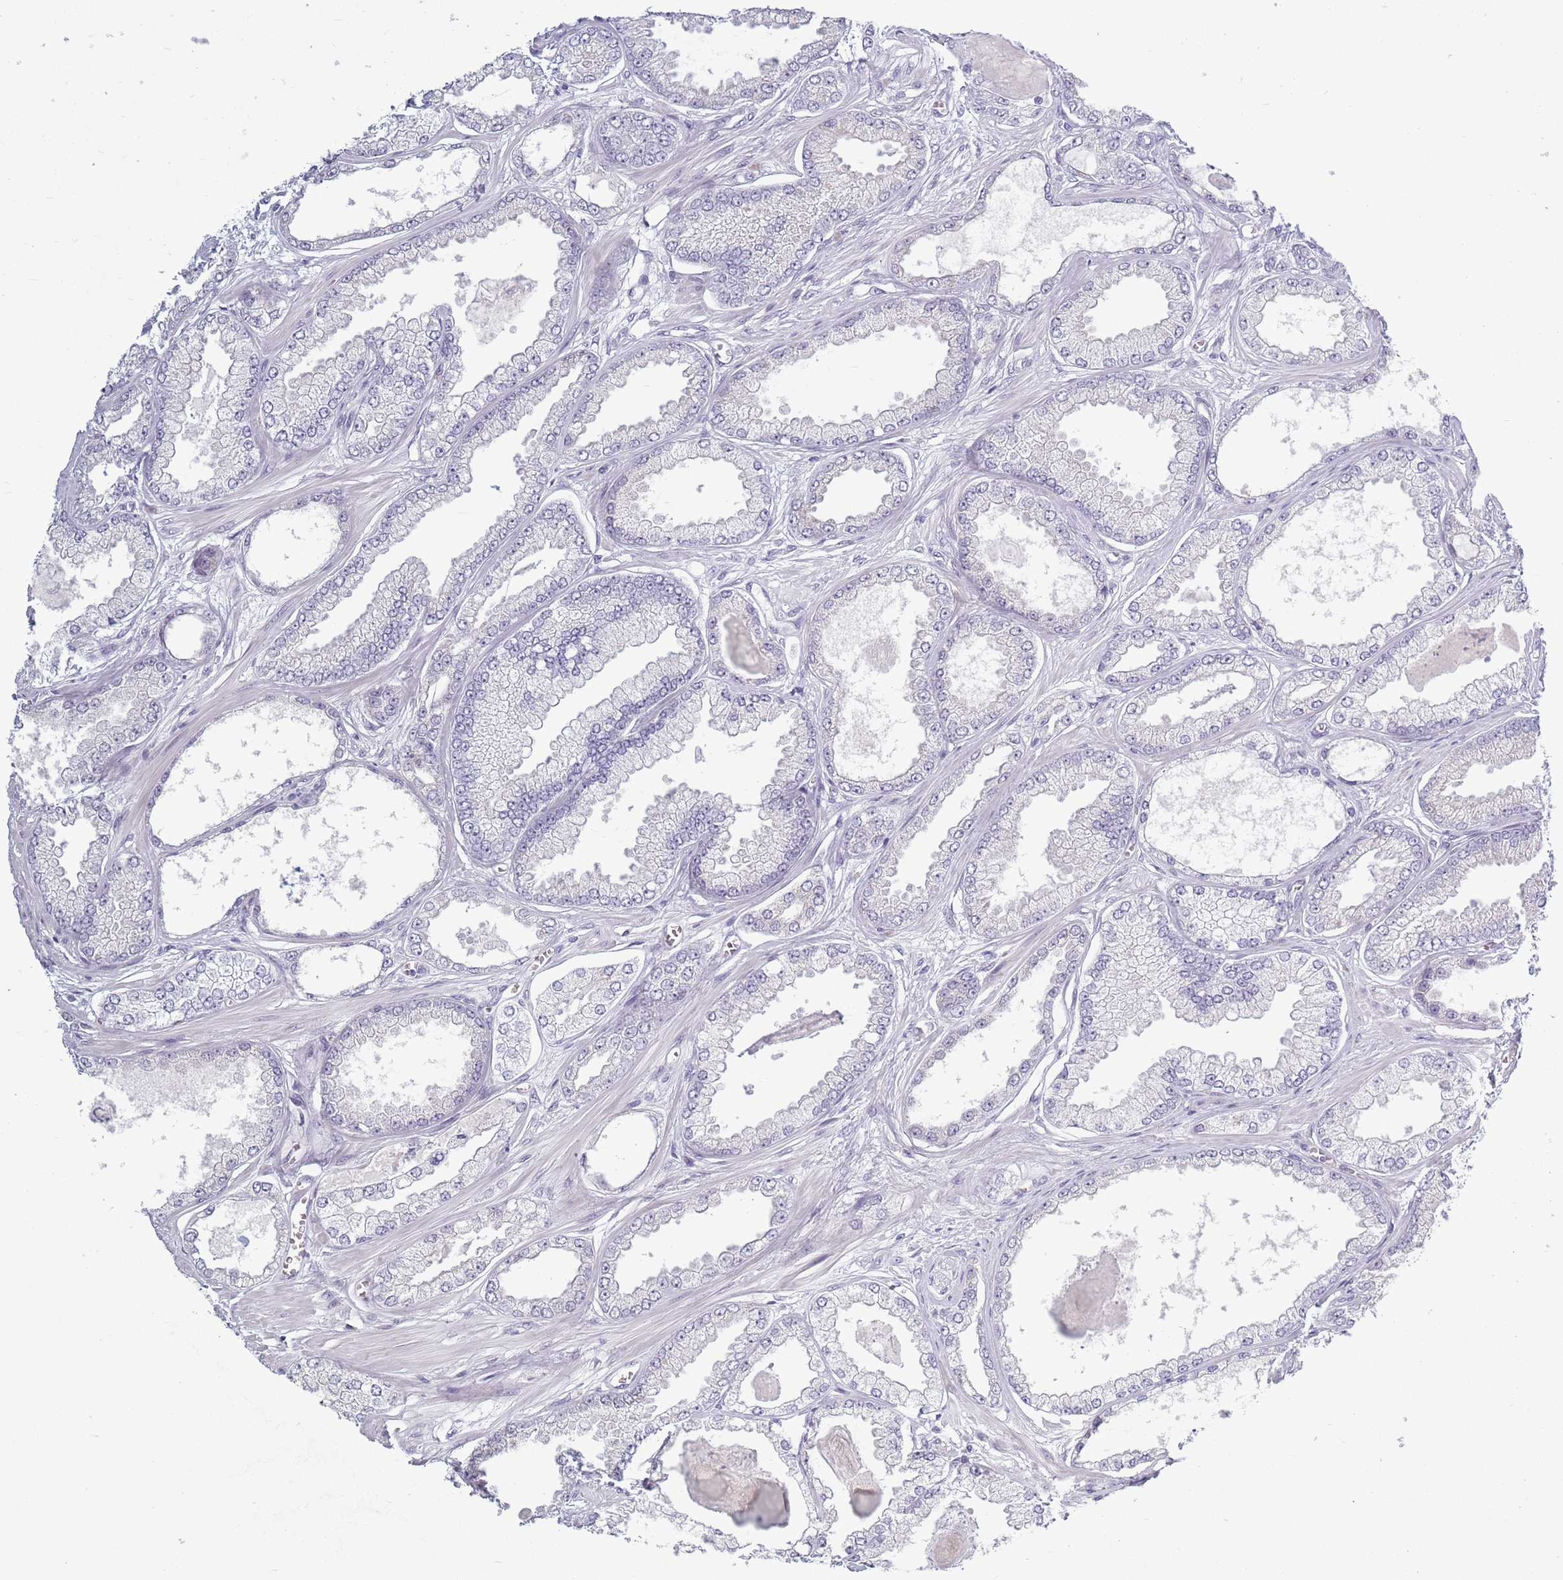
{"staining": {"intensity": "negative", "quantity": "none", "location": "none"}, "tissue": "prostate cancer", "cell_type": "Tumor cells", "image_type": "cancer", "snomed": [{"axis": "morphology", "description": "Adenocarcinoma, Low grade"}, {"axis": "topography", "description": "Prostate"}], "caption": "DAB (3,3'-diaminobenzidine) immunohistochemical staining of human adenocarcinoma (low-grade) (prostate) displays no significant expression in tumor cells.", "gene": "ZKSCAN2", "patient": {"sex": "male", "age": 64}}